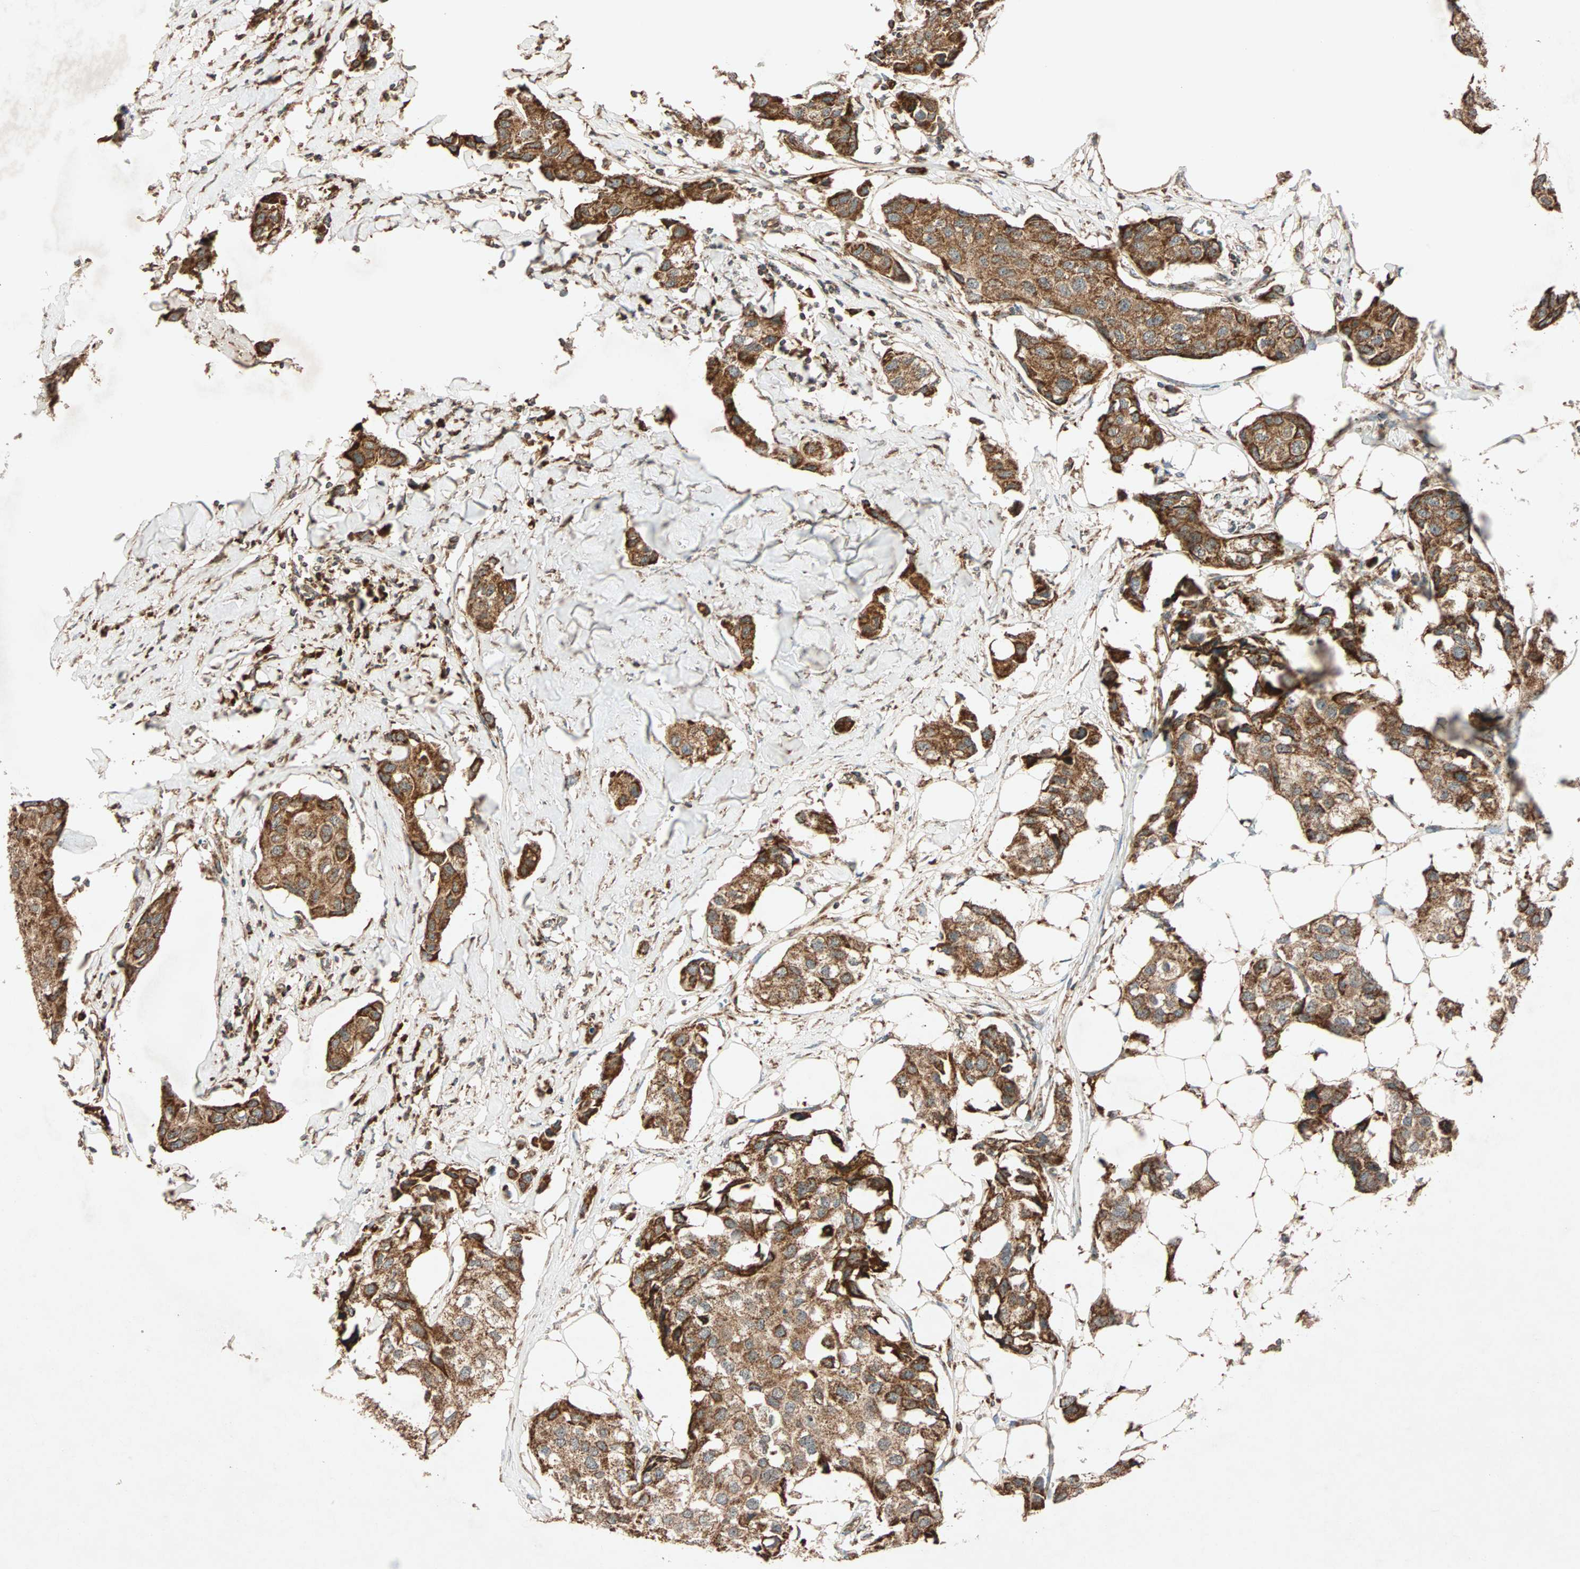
{"staining": {"intensity": "strong", "quantity": ">75%", "location": "cytoplasmic/membranous"}, "tissue": "breast cancer", "cell_type": "Tumor cells", "image_type": "cancer", "snomed": [{"axis": "morphology", "description": "Duct carcinoma"}, {"axis": "topography", "description": "Breast"}], "caption": "Protein expression analysis of human breast cancer reveals strong cytoplasmic/membranous staining in approximately >75% of tumor cells.", "gene": "MAPK1", "patient": {"sex": "female", "age": 80}}